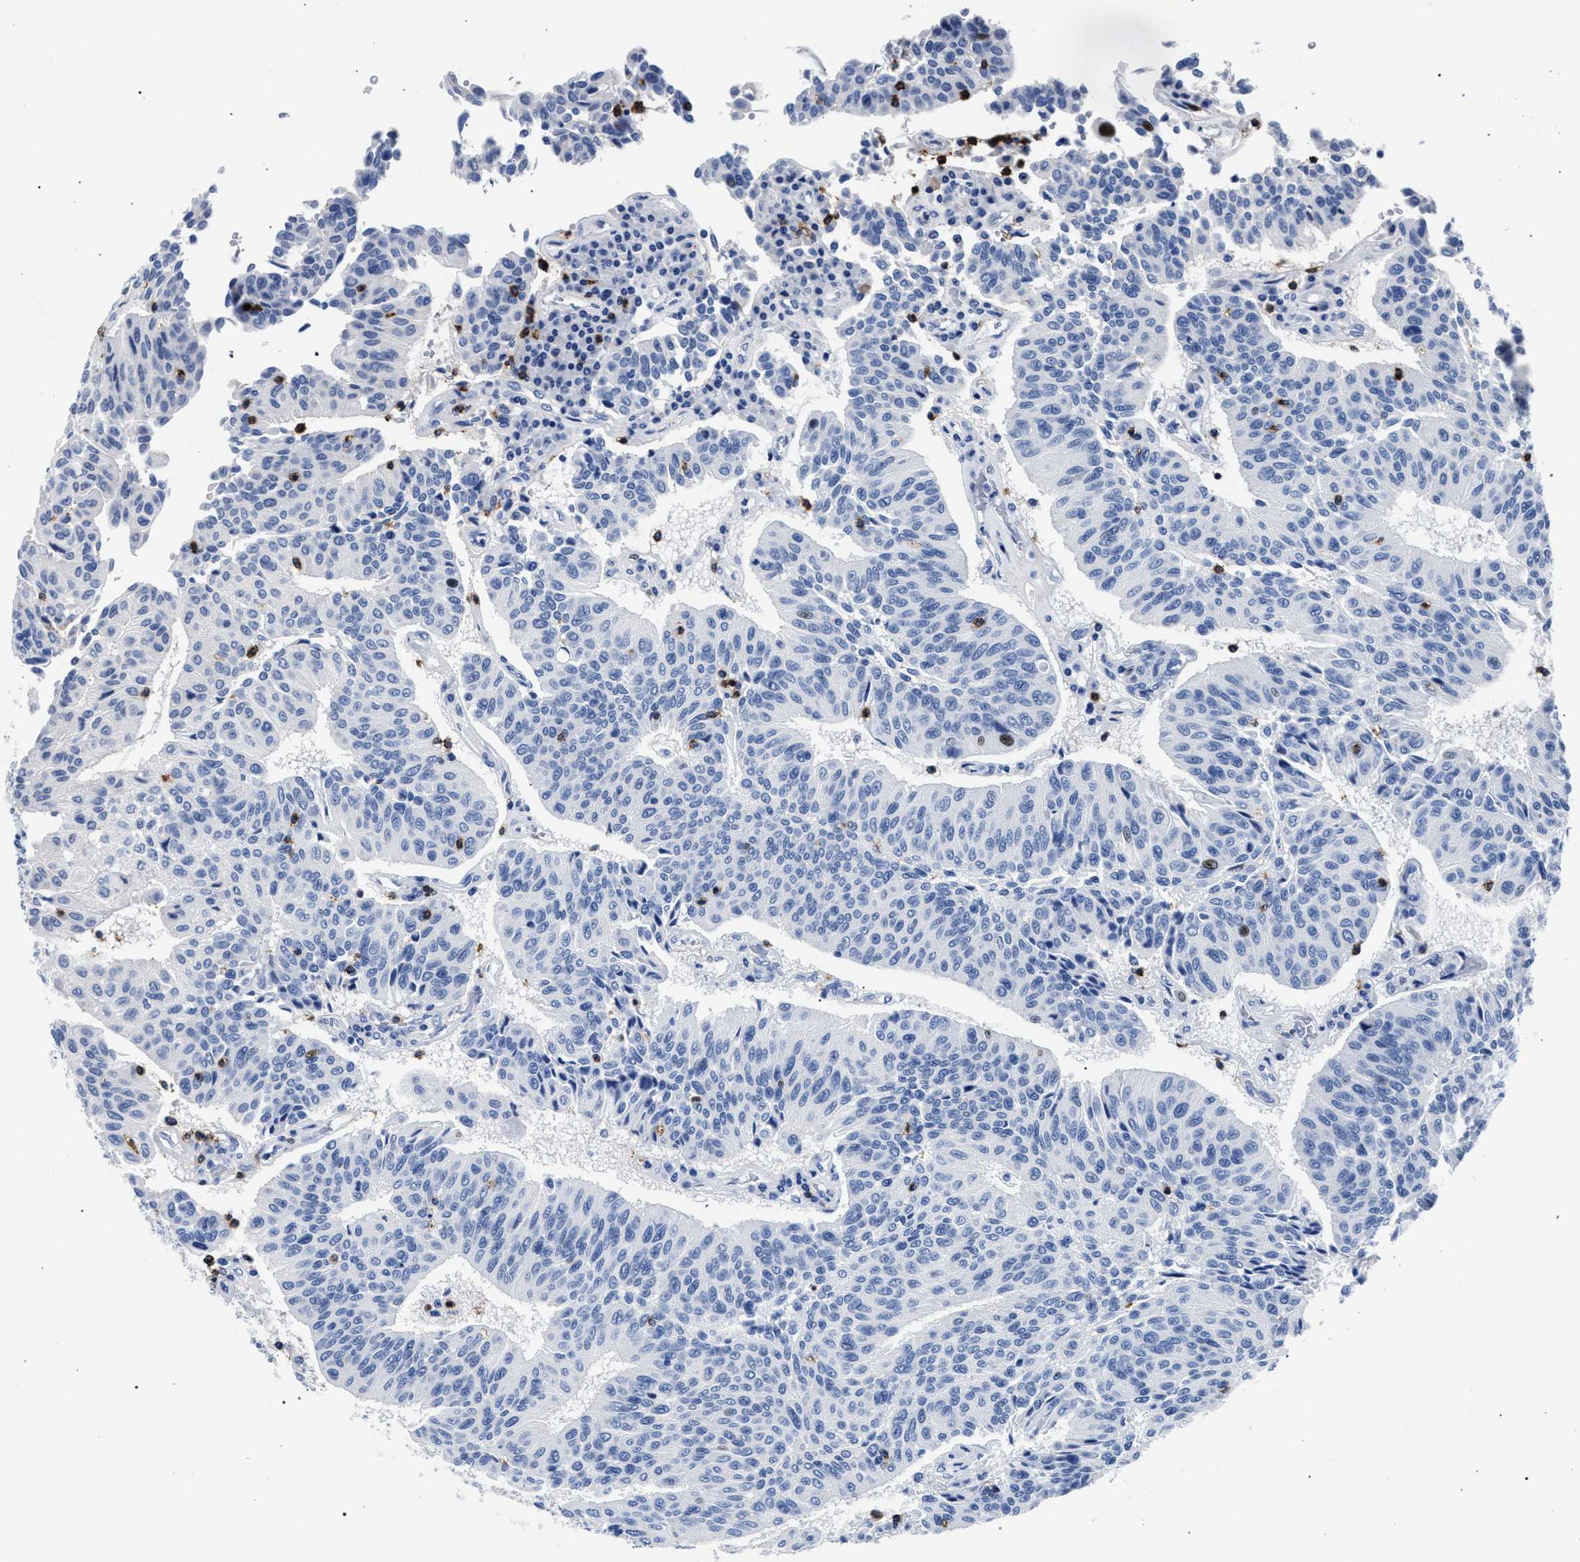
{"staining": {"intensity": "negative", "quantity": "none", "location": "none"}, "tissue": "urothelial cancer", "cell_type": "Tumor cells", "image_type": "cancer", "snomed": [{"axis": "morphology", "description": "Urothelial carcinoma, High grade"}, {"axis": "topography", "description": "Urinary bladder"}], "caption": "A high-resolution image shows immunohistochemistry staining of urothelial cancer, which displays no significant staining in tumor cells. (DAB immunohistochemistry (IHC), high magnification).", "gene": "KLRK1", "patient": {"sex": "male", "age": 66}}